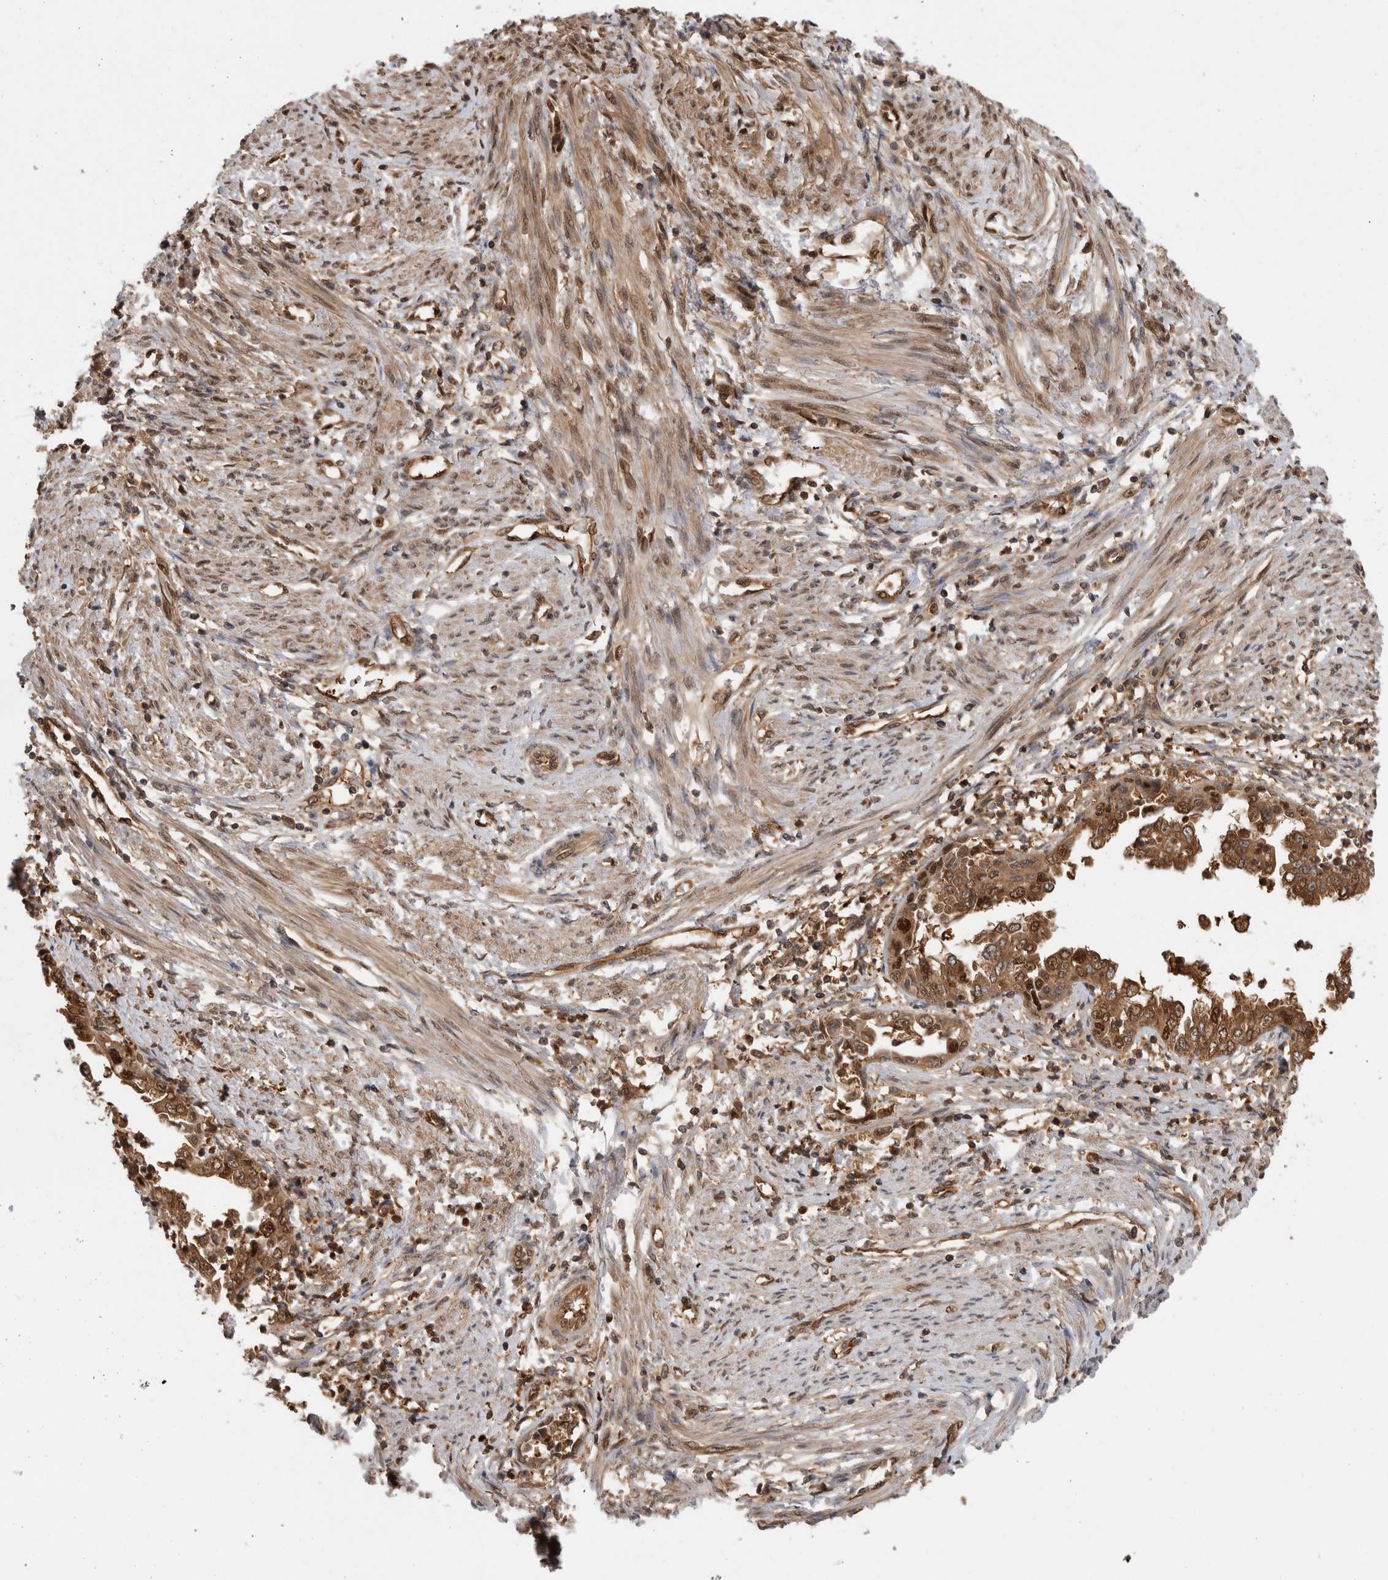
{"staining": {"intensity": "moderate", "quantity": ">75%", "location": "cytoplasmic/membranous,nuclear"}, "tissue": "endometrial cancer", "cell_type": "Tumor cells", "image_type": "cancer", "snomed": [{"axis": "morphology", "description": "Adenocarcinoma, NOS"}, {"axis": "topography", "description": "Endometrium"}], "caption": "Endometrial cancer stained with a brown dye reveals moderate cytoplasmic/membranous and nuclear positive expression in about >75% of tumor cells.", "gene": "ASTN2", "patient": {"sex": "female", "age": 85}}